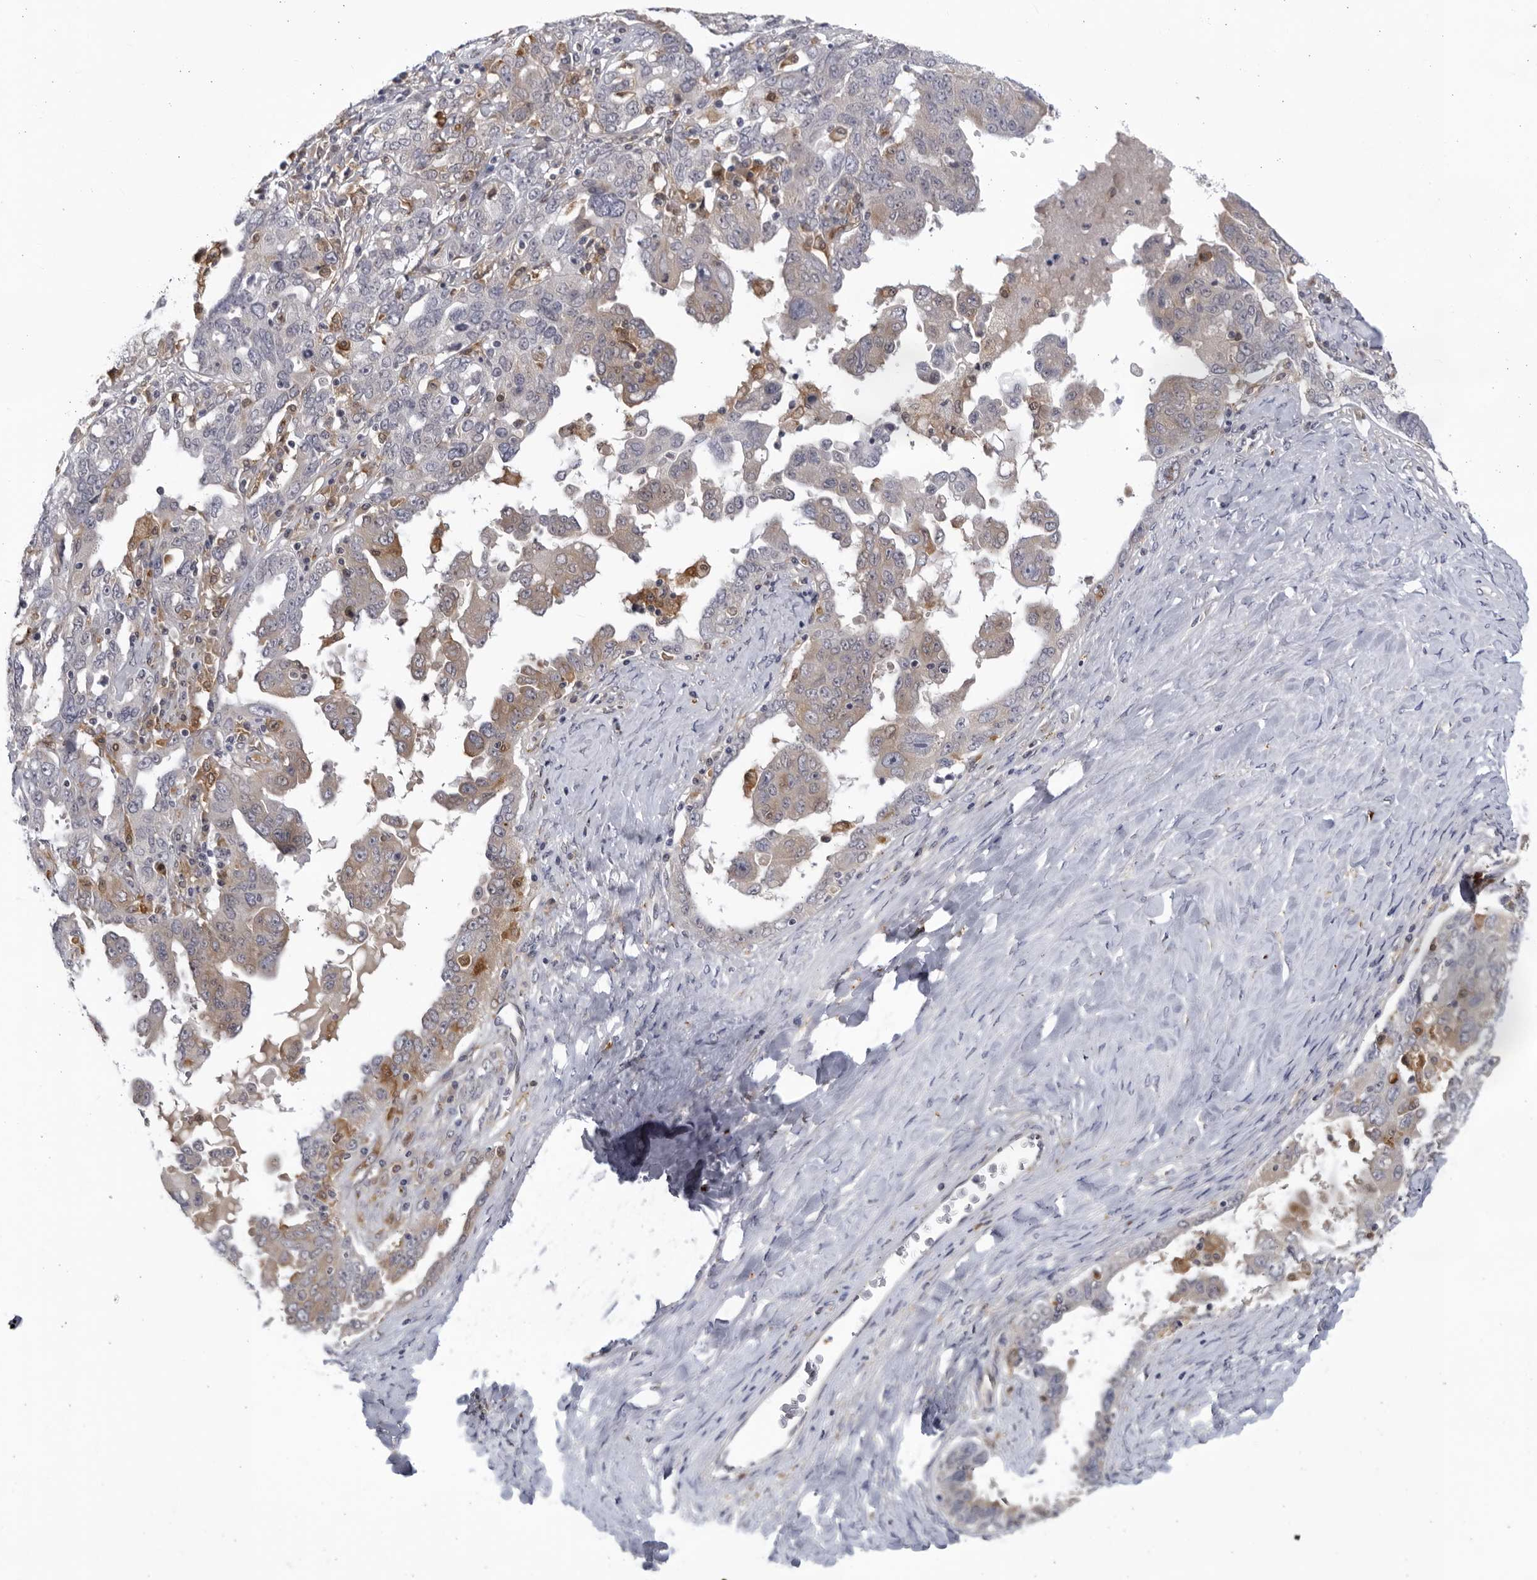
{"staining": {"intensity": "weak", "quantity": "<25%", "location": "cytoplasmic/membranous"}, "tissue": "ovarian cancer", "cell_type": "Tumor cells", "image_type": "cancer", "snomed": [{"axis": "morphology", "description": "Carcinoma, endometroid"}, {"axis": "topography", "description": "Ovary"}], "caption": "There is no significant staining in tumor cells of ovarian cancer.", "gene": "BMP2K", "patient": {"sex": "female", "age": 62}}